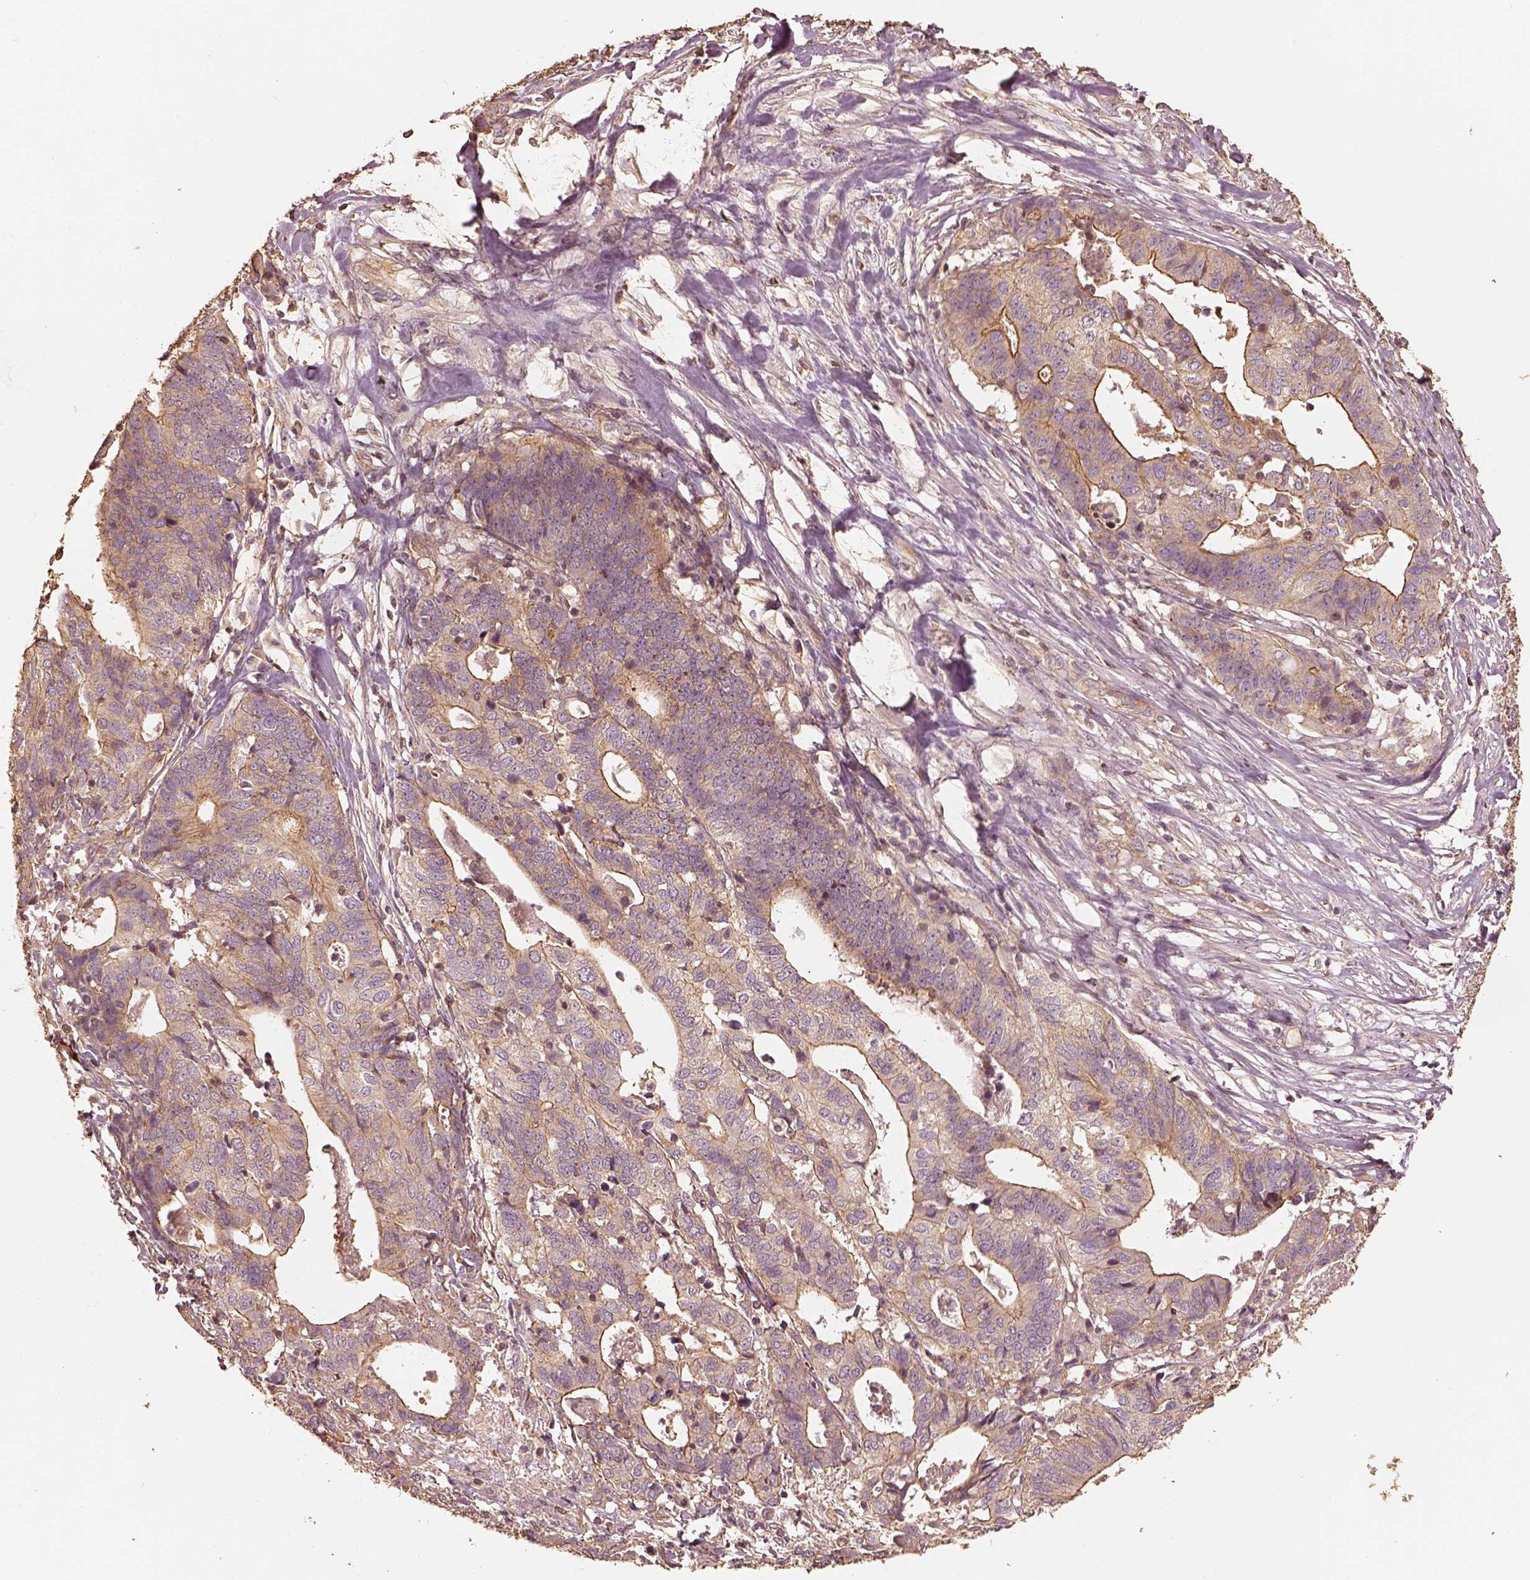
{"staining": {"intensity": "moderate", "quantity": "25%-75%", "location": "cytoplasmic/membranous"}, "tissue": "stomach cancer", "cell_type": "Tumor cells", "image_type": "cancer", "snomed": [{"axis": "morphology", "description": "Adenocarcinoma, NOS"}, {"axis": "topography", "description": "Stomach, upper"}], "caption": "Human adenocarcinoma (stomach) stained with a protein marker demonstrates moderate staining in tumor cells.", "gene": "WDR7", "patient": {"sex": "female", "age": 67}}